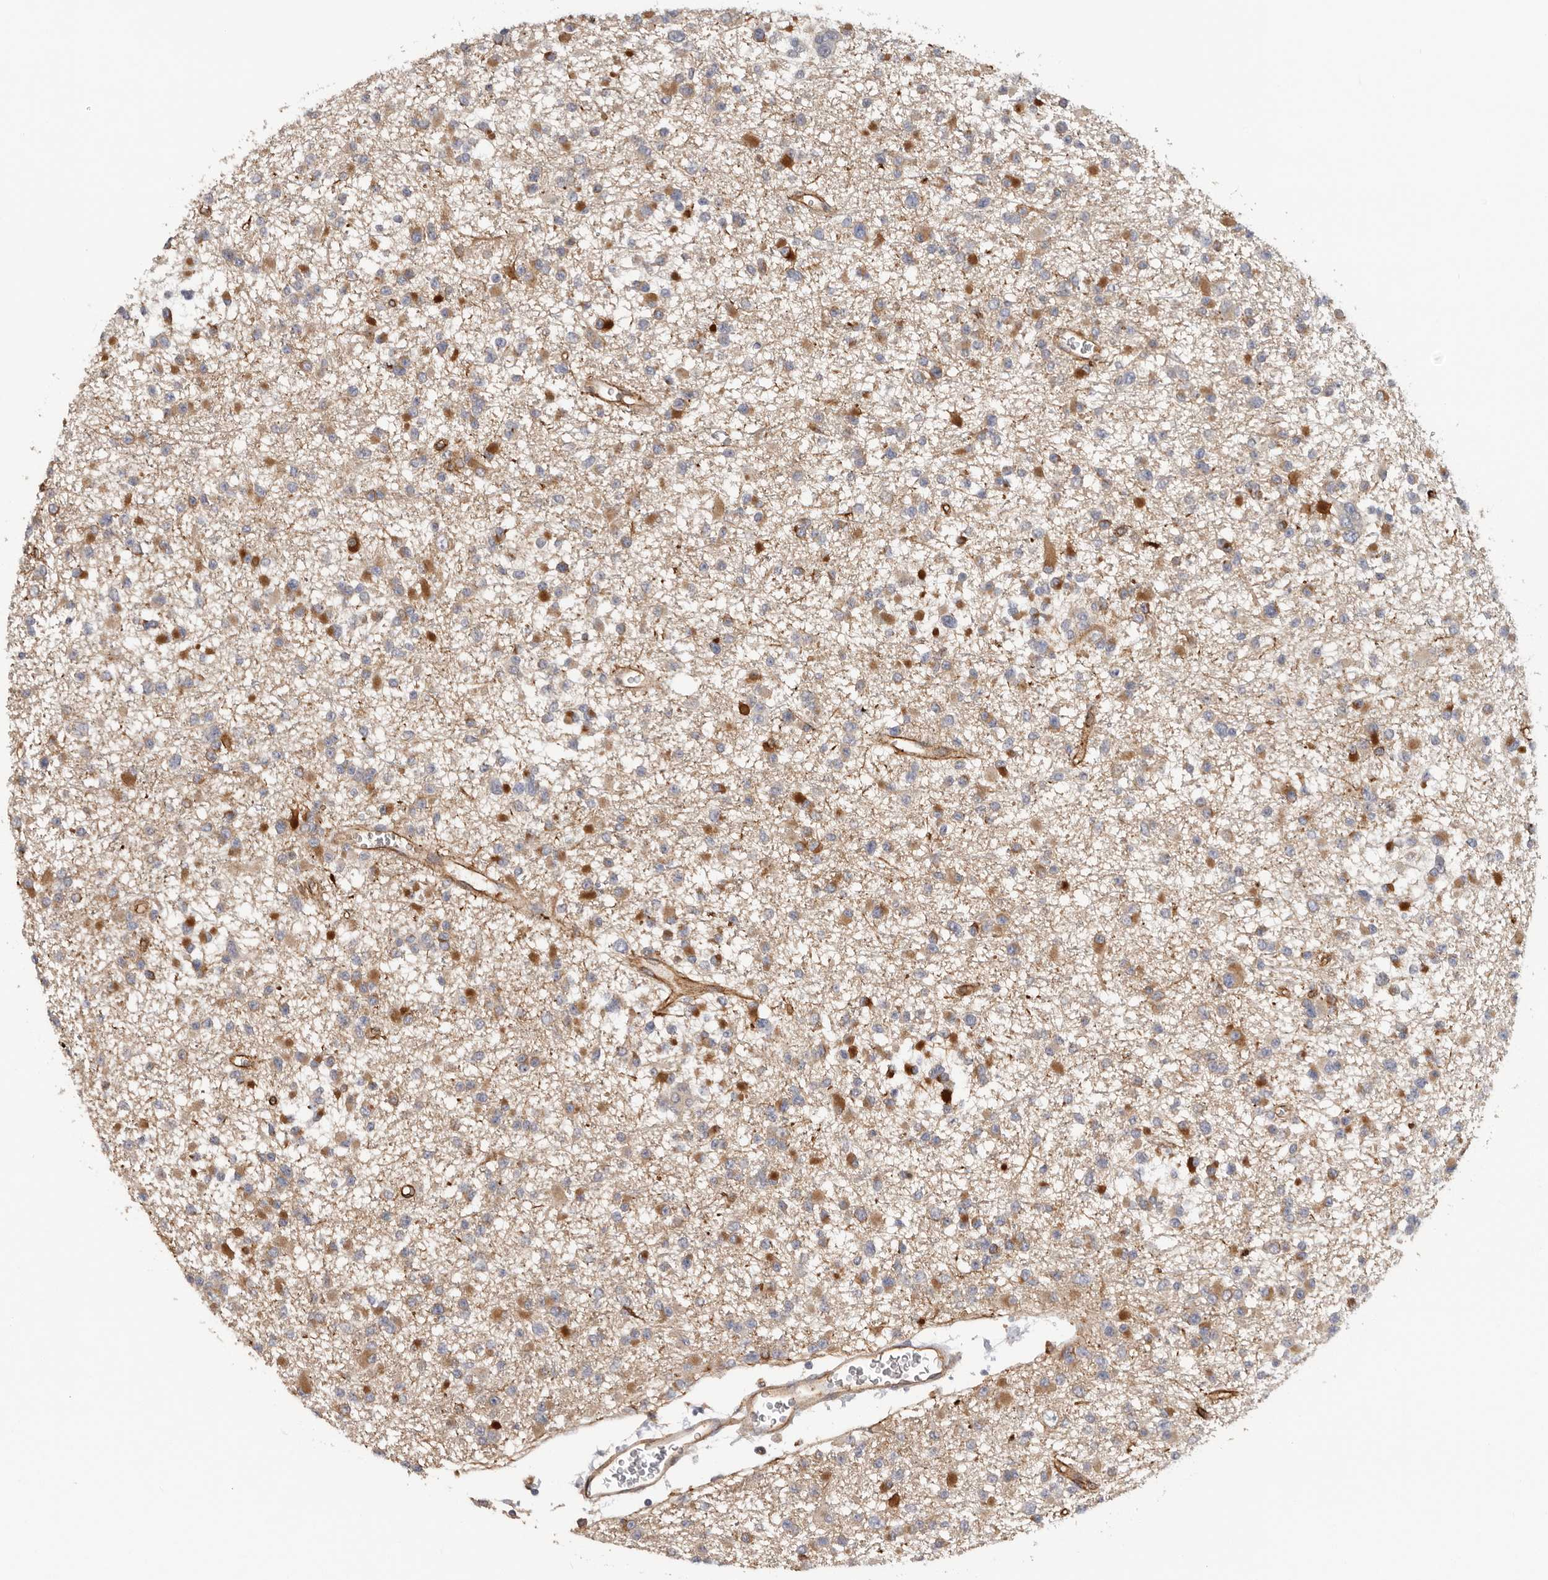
{"staining": {"intensity": "moderate", "quantity": ">75%", "location": "cytoplasmic/membranous"}, "tissue": "glioma", "cell_type": "Tumor cells", "image_type": "cancer", "snomed": [{"axis": "morphology", "description": "Glioma, malignant, Low grade"}, {"axis": "topography", "description": "Brain"}], "caption": "Immunohistochemistry (IHC) histopathology image of neoplastic tissue: human glioma stained using immunohistochemistry exhibits medium levels of moderate protein expression localized specifically in the cytoplasmic/membranous of tumor cells, appearing as a cytoplasmic/membranous brown color.", "gene": "TFRC", "patient": {"sex": "female", "age": 22}}